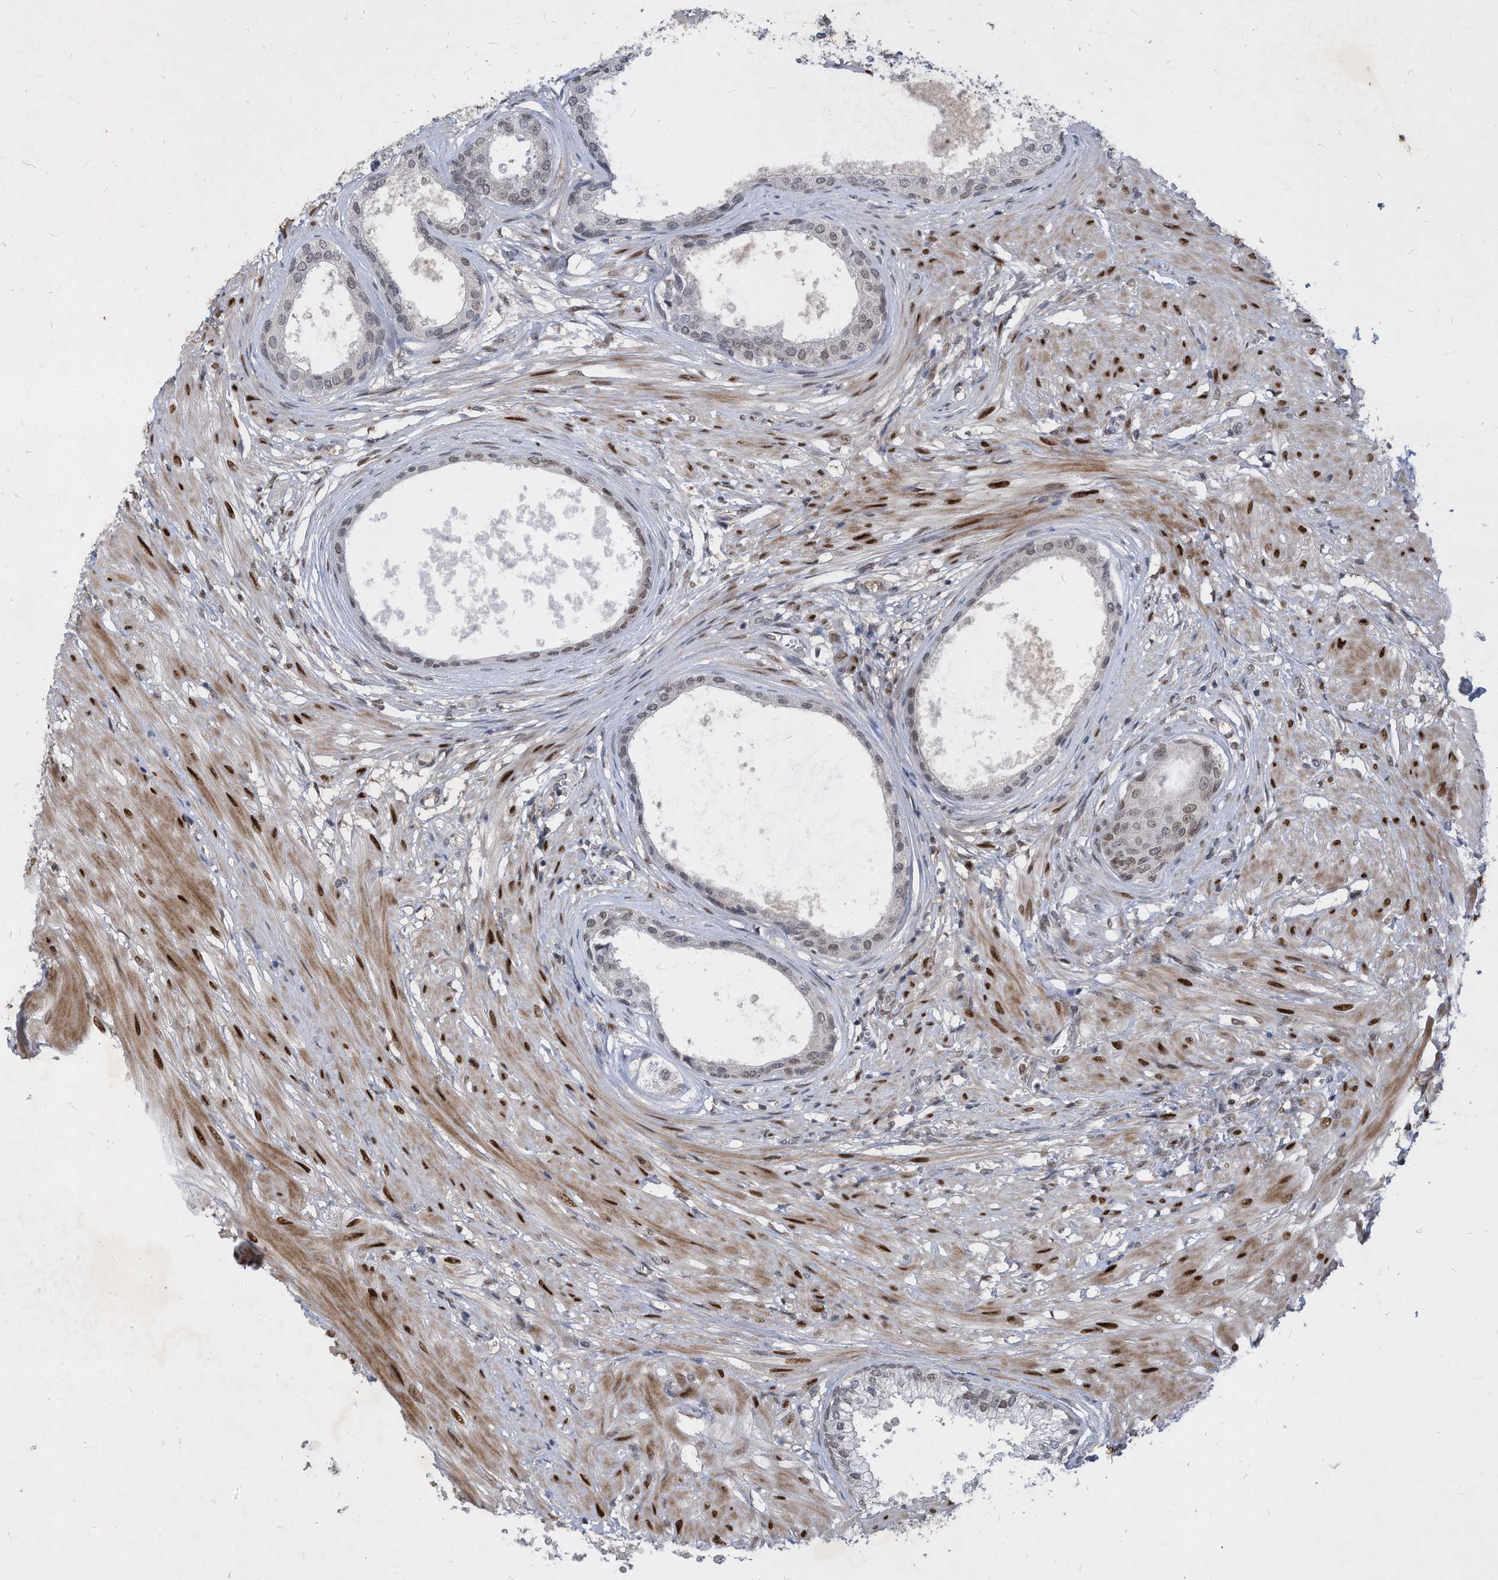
{"staining": {"intensity": "weak", "quantity": "25%-75%", "location": "cytoplasmic/membranous,nuclear"}, "tissue": "prostate", "cell_type": "Glandular cells", "image_type": "normal", "snomed": [{"axis": "morphology", "description": "Normal tissue, NOS"}, {"axis": "topography", "description": "Prostate"}], "caption": "Immunohistochemistry photomicrograph of unremarkable prostate stained for a protein (brown), which shows low levels of weak cytoplasmic/membranous,nuclear staining in about 25%-75% of glandular cells.", "gene": "KPNB1", "patient": {"sex": "male", "age": 48}}